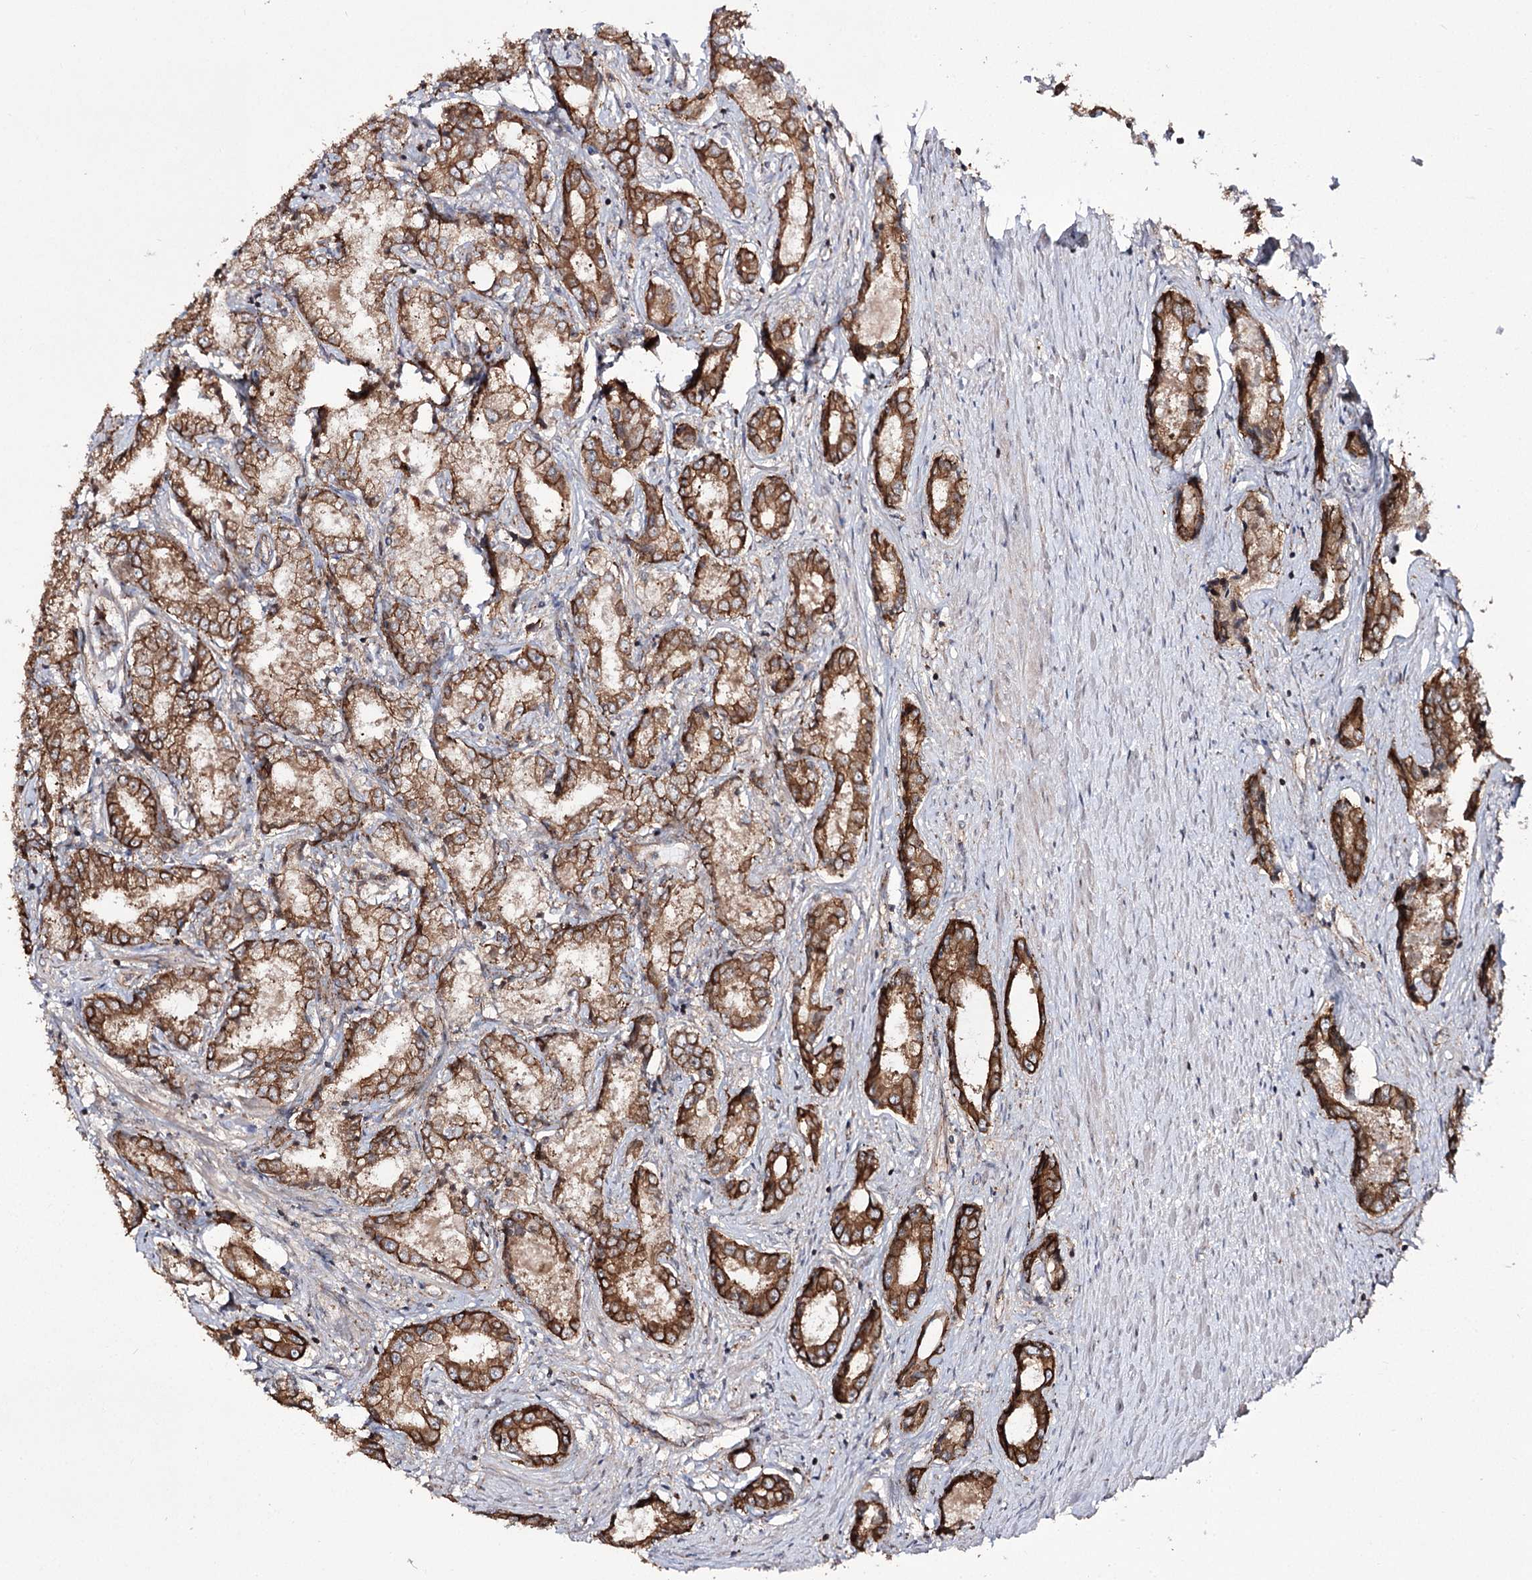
{"staining": {"intensity": "strong", "quantity": ">75%", "location": "cytoplasmic/membranous"}, "tissue": "prostate cancer", "cell_type": "Tumor cells", "image_type": "cancer", "snomed": [{"axis": "morphology", "description": "Adenocarcinoma, Low grade"}, {"axis": "topography", "description": "Prostate"}], "caption": "Immunohistochemistry (IHC) histopathology image of human adenocarcinoma (low-grade) (prostate) stained for a protein (brown), which shows high levels of strong cytoplasmic/membranous expression in approximately >75% of tumor cells.", "gene": "DHX29", "patient": {"sex": "male", "age": 68}}